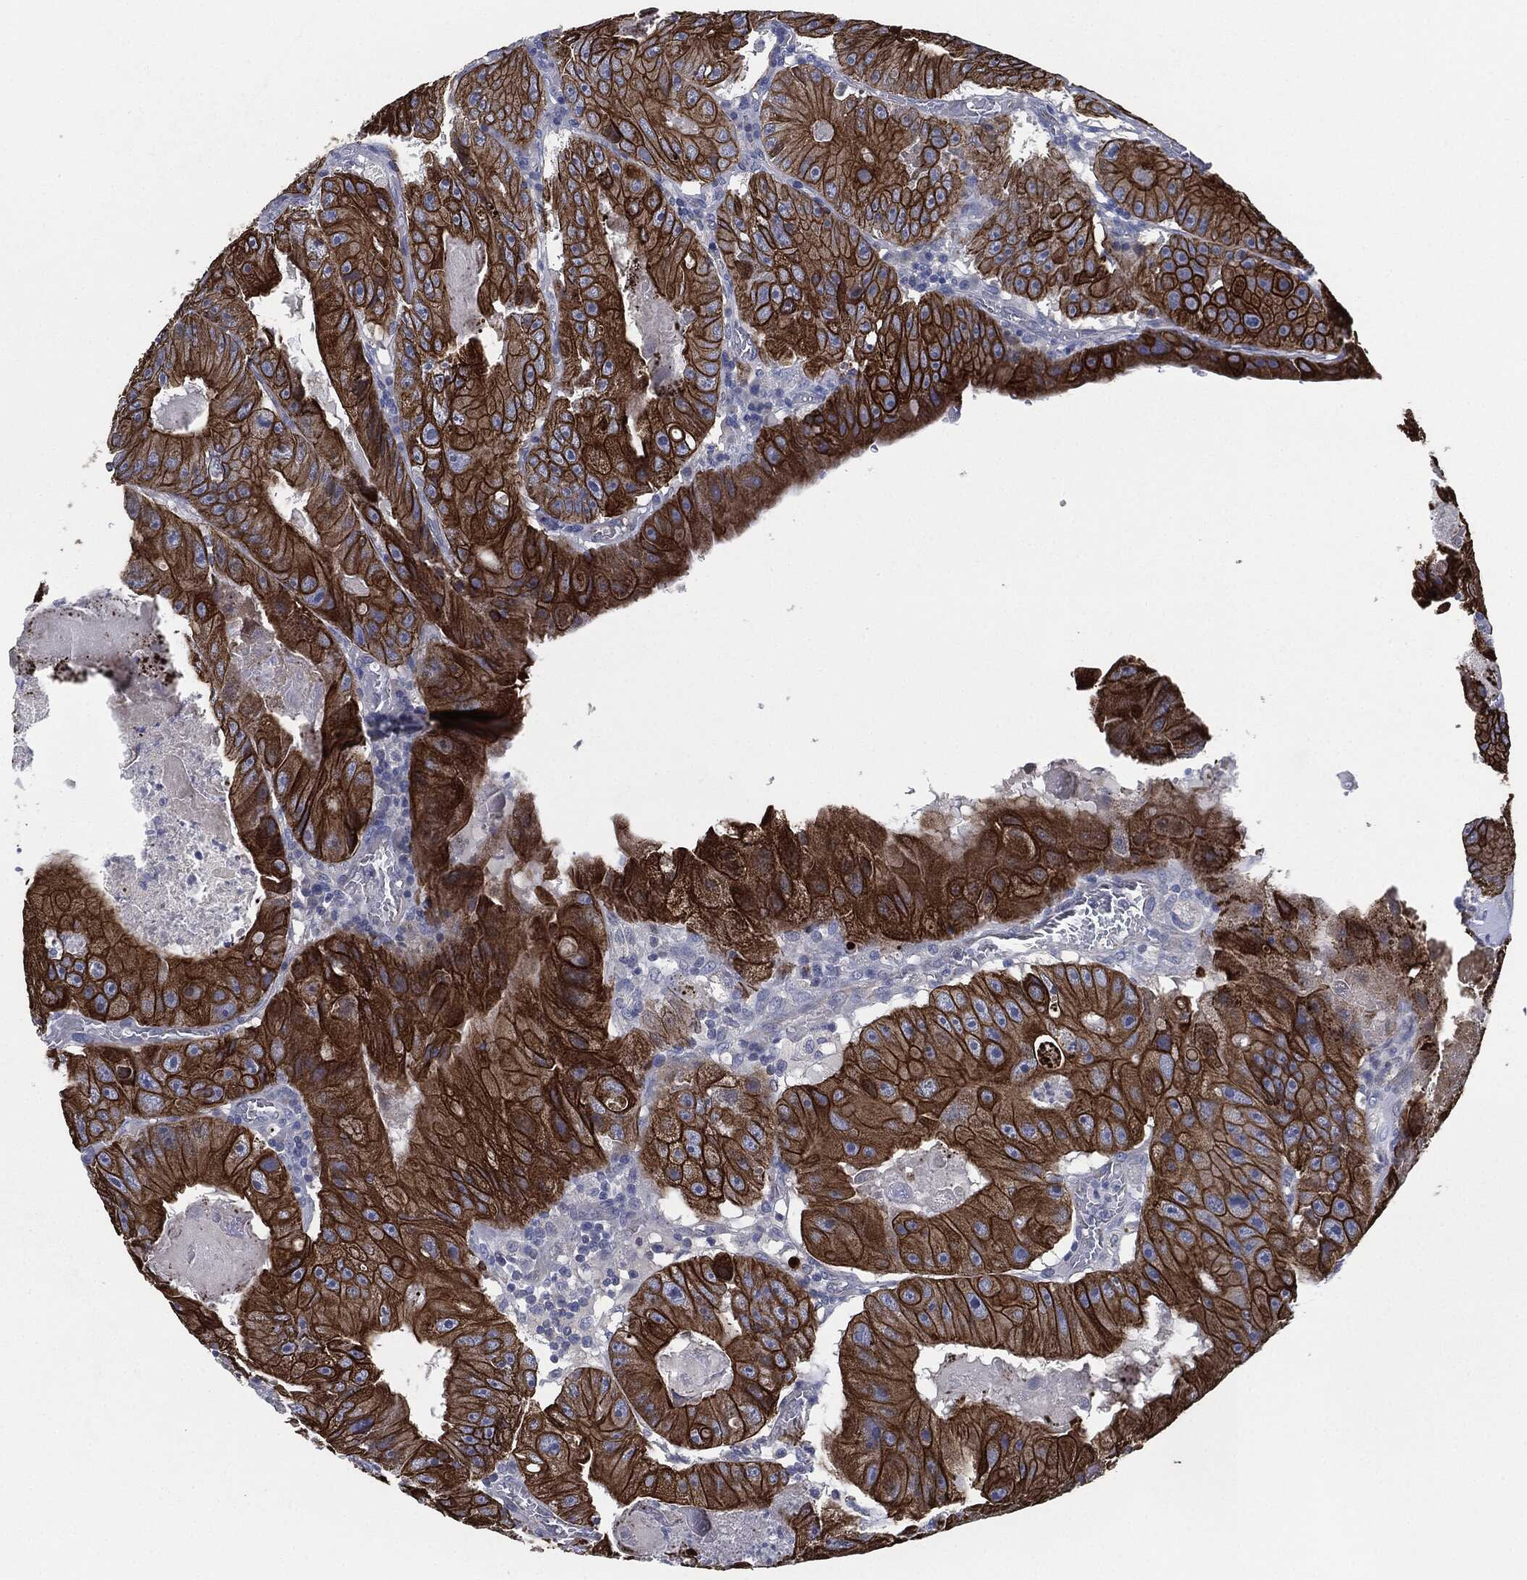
{"staining": {"intensity": "strong", "quantity": ">75%", "location": "cytoplasmic/membranous"}, "tissue": "colorectal cancer", "cell_type": "Tumor cells", "image_type": "cancer", "snomed": [{"axis": "morphology", "description": "Adenocarcinoma, NOS"}, {"axis": "topography", "description": "Colon"}], "caption": "Adenocarcinoma (colorectal) was stained to show a protein in brown. There is high levels of strong cytoplasmic/membranous positivity in approximately >75% of tumor cells.", "gene": "SHROOM2", "patient": {"sex": "female", "age": 86}}